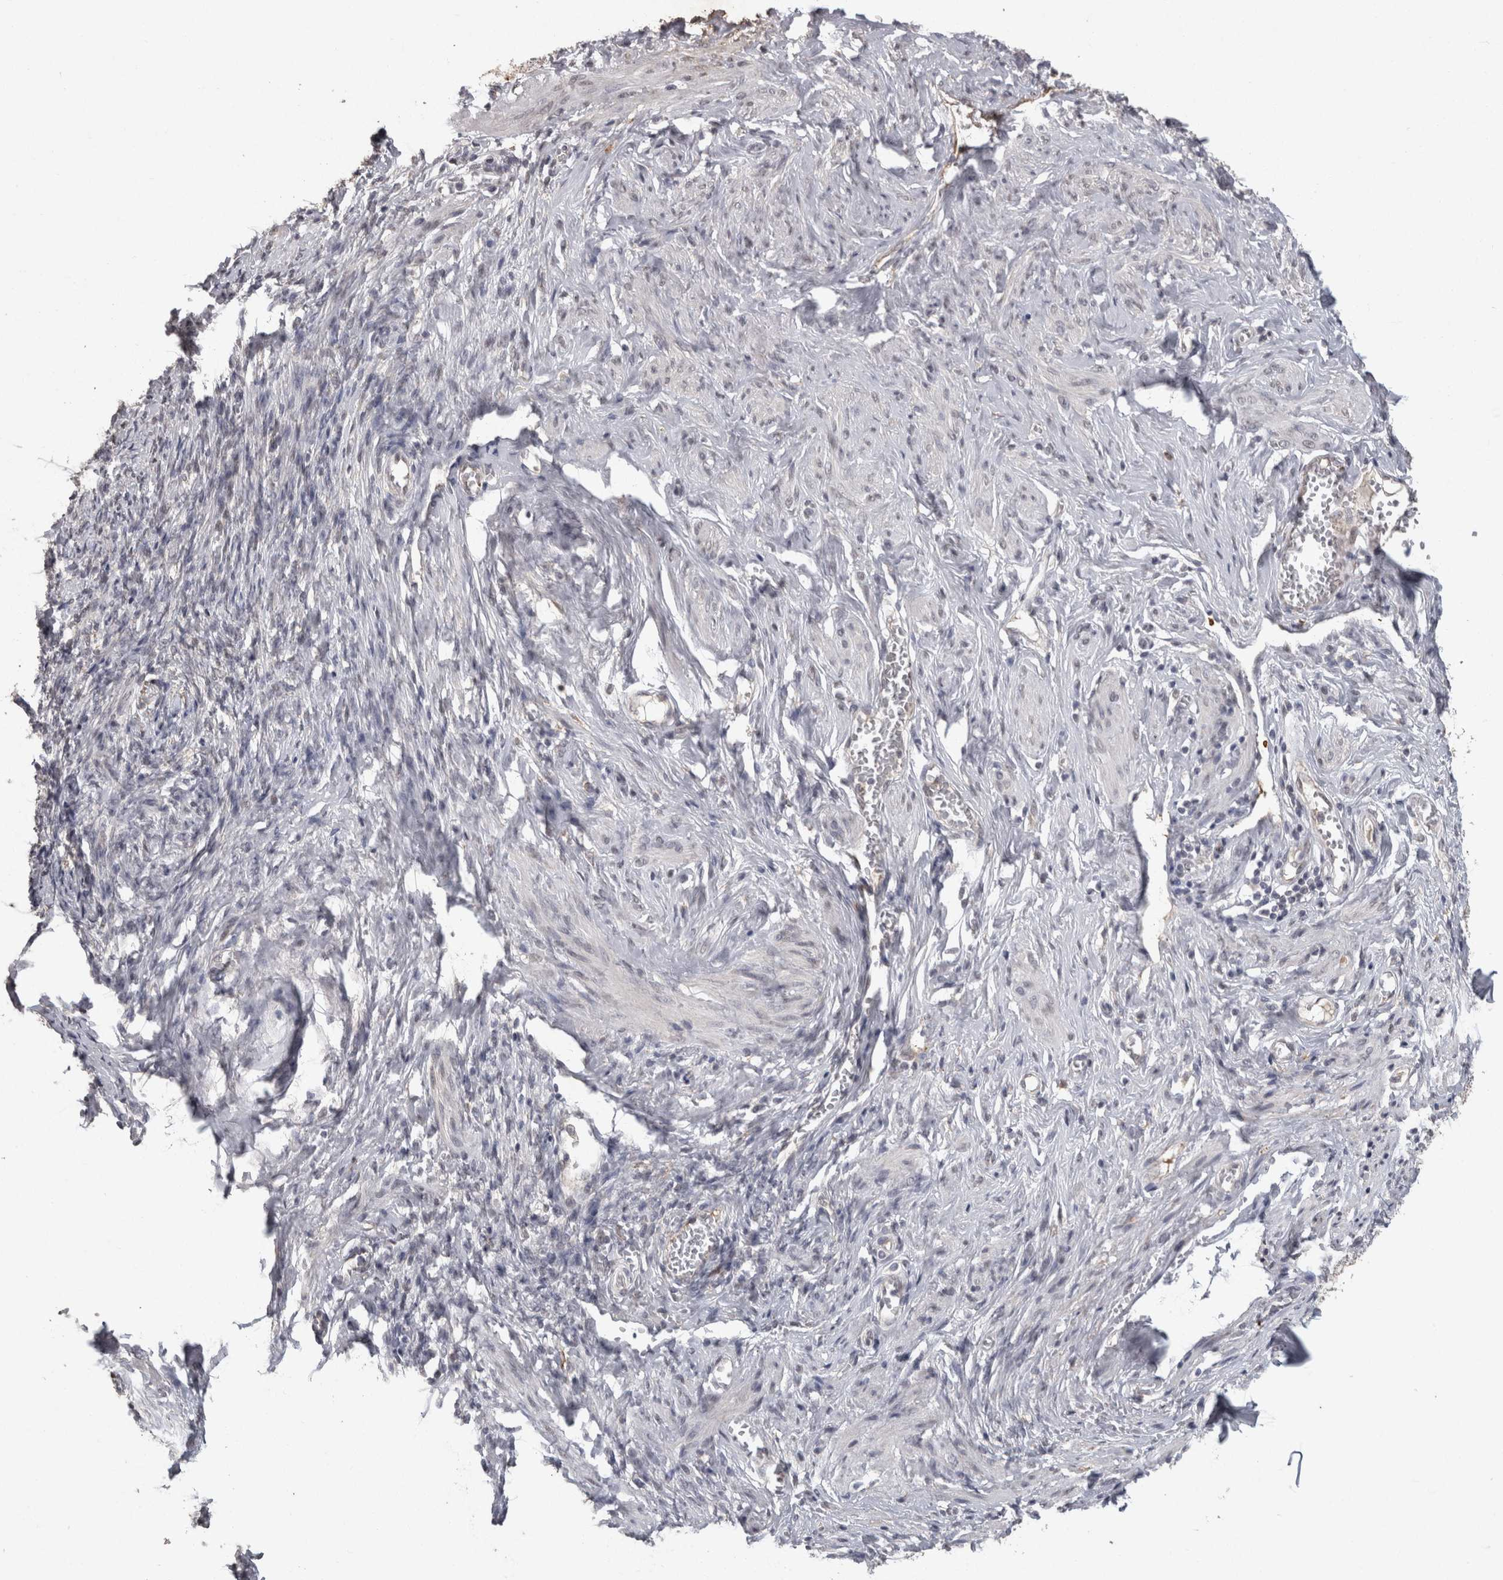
{"staining": {"intensity": "negative", "quantity": "none", "location": "none"}, "tissue": "adipose tissue", "cell_type": "Adipocytes", "image_type": "normal", "snomed": [{"axis": "morphology", "description": "Normal tissue, NOS"}, {"axis": "topography", "description": "Vascular tissue"}, {"axis": "topography", "description": "Fallopian tube"}, {"axis": "topography", "description": "Ovary"}], "caption": "Immunohistochemical staining of unremarkable adipose tissue demonstrates no significant positivity in adipocytes.", "gene": "MEP1A", "patient": {"sex": "female", "age": 67}}